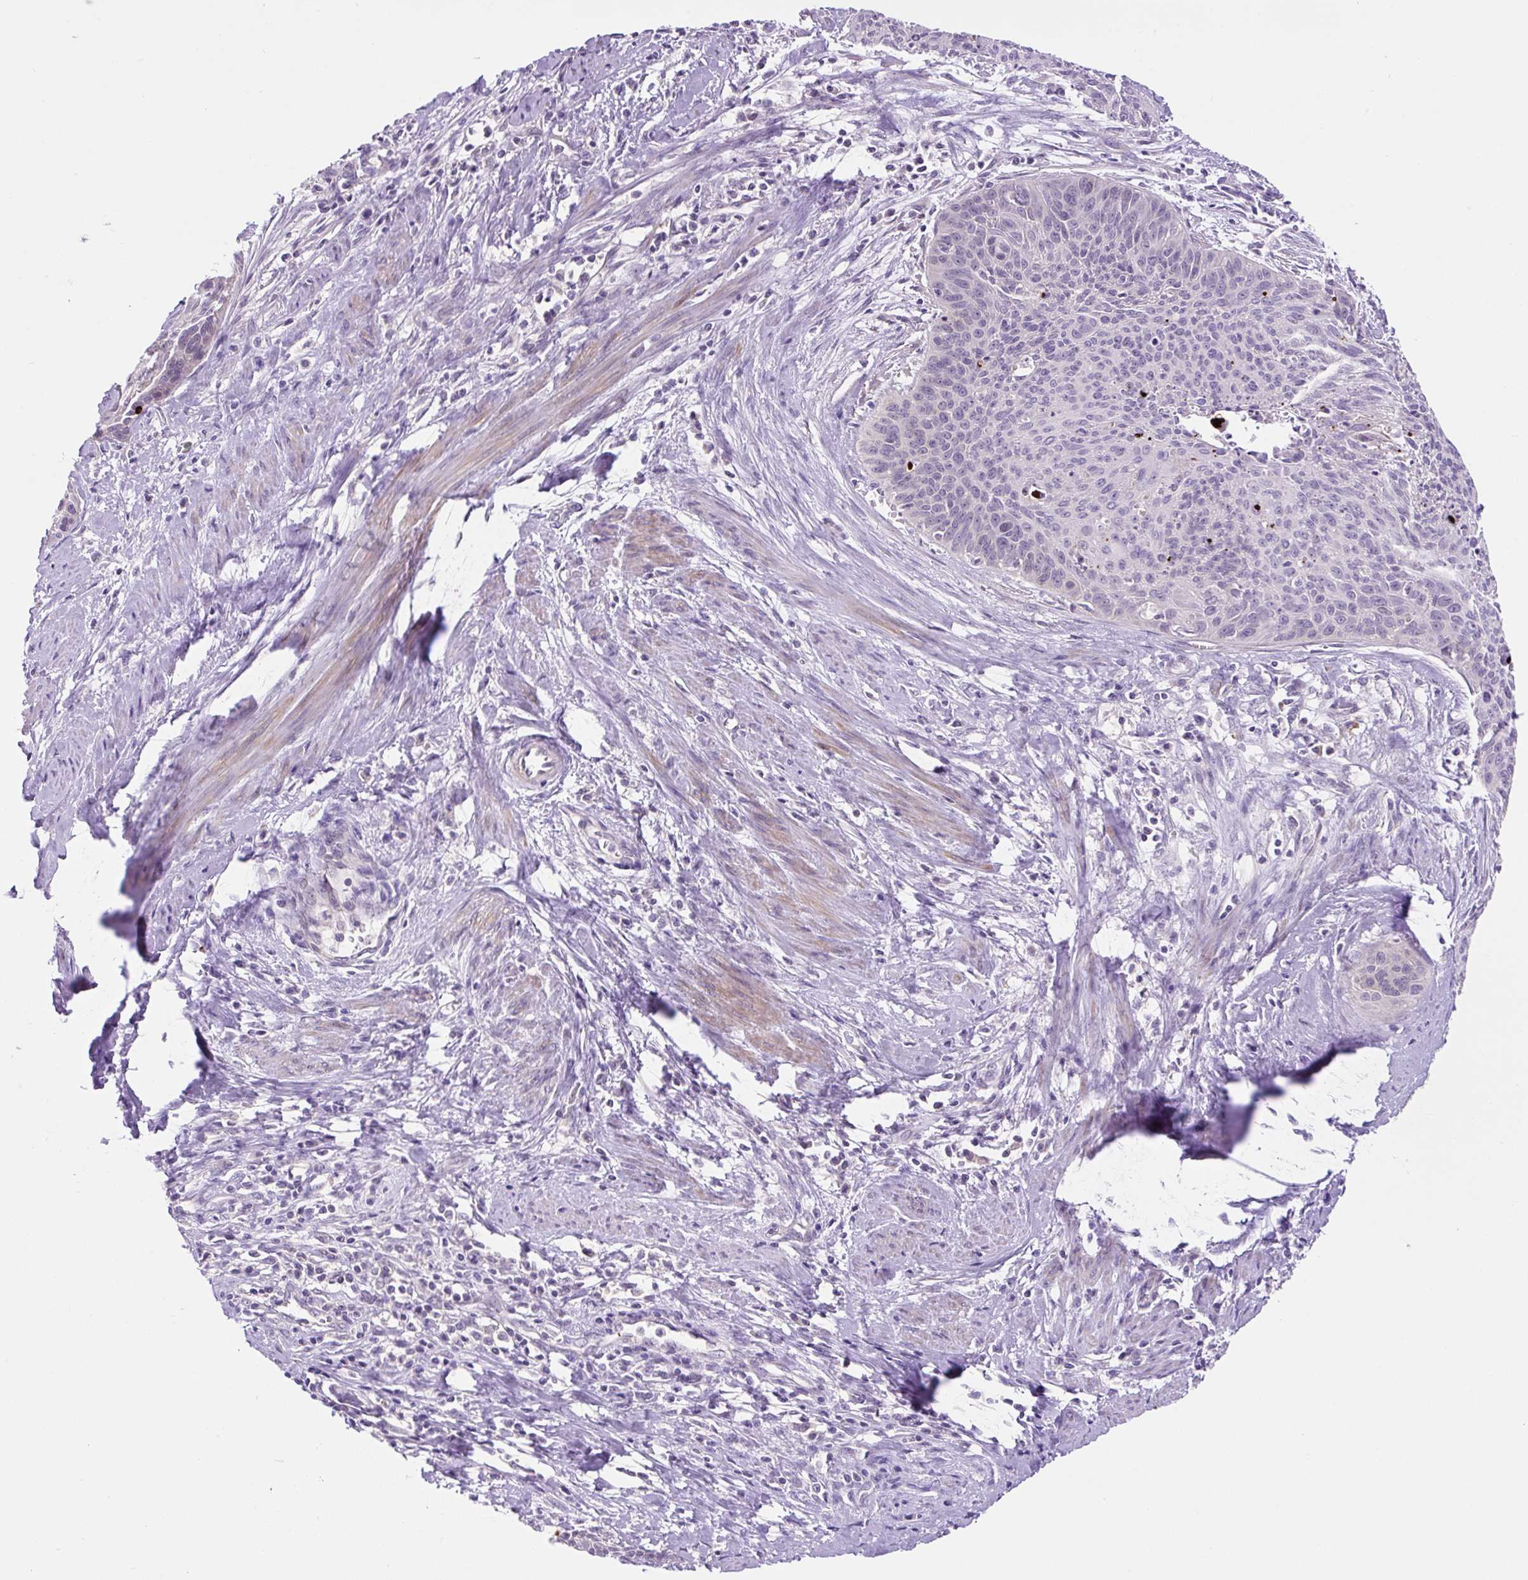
{"staining": {"intensity": "negative", "quantity": "none", "location": "none"}, "tissue": "cervical cancer", "cell_type": "Tumor cells", "image_type": "cancer", "snomed": [{"axis": "morphology", "description": "Squamous cell carcinoma, NOS"}, {"axis": "topography", "description": "Cervix"}], "caption": "The image exhibits no significant expression in tumor cells of squamous cell carcinoma (cervical).", "gene": "OGDHL", "patient": {"sex": "female", "age": 55}}